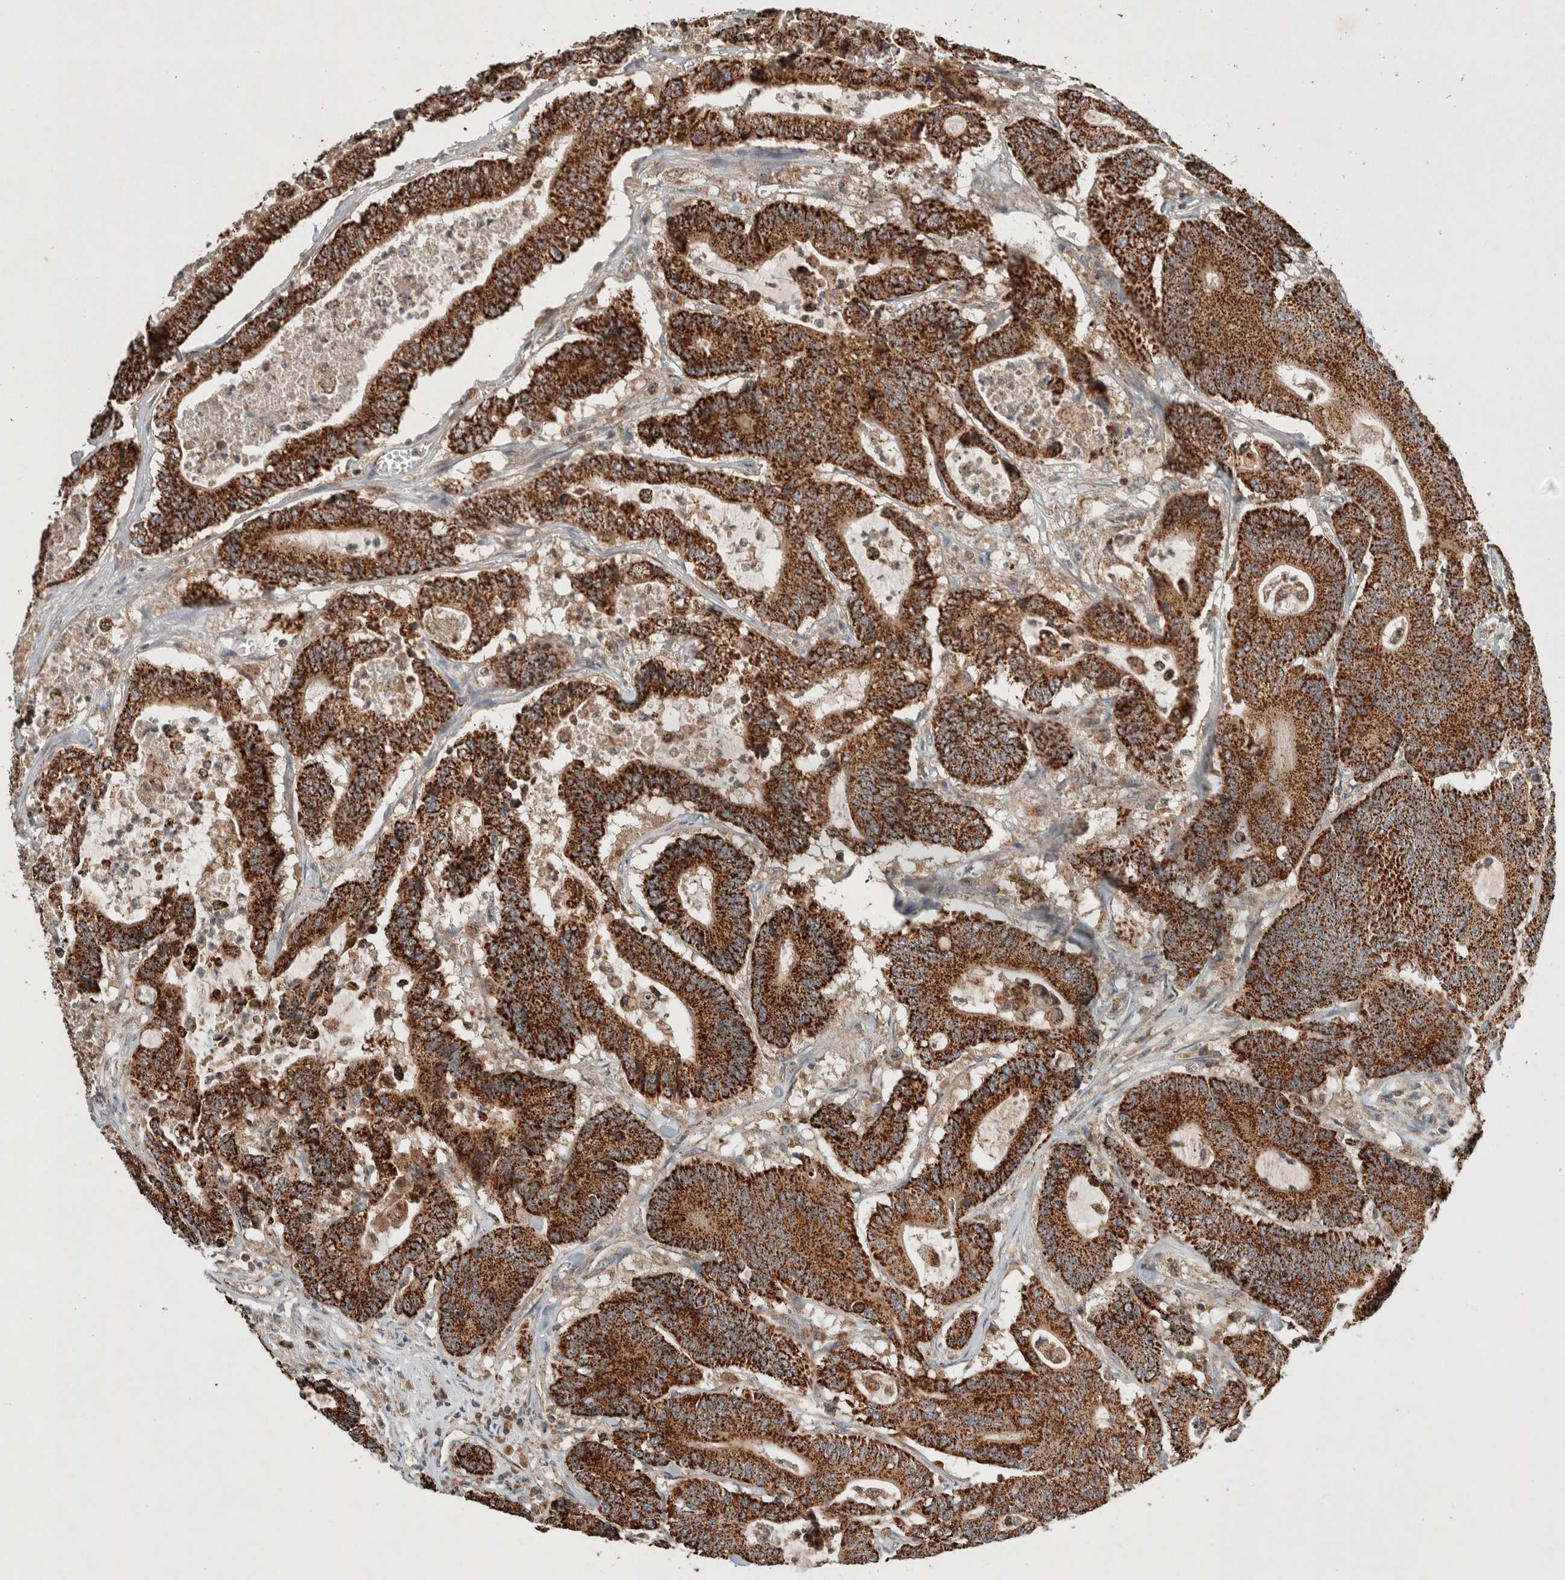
{"staining": {"intensity": "strong", "quantity": ">75%", "location": "cytoplasmic/membranous"}, "tissue": "colorectal cancer", "cell_type": "Tumor cells", "image_type": "cancer", "snomed": [{"axis": "morphology", "description": "Adenocarcinoma, NOS"}, {"axis": "topography", "description": "Colon"}], "caption": "Protein analysis of colorectal adenocarcinoma tissue displays strong cytoplasmic/membranous expression in about >75% of tumor cells.", "gene": "AMPD1", "patient": {"sex": "female", "age": 84}}